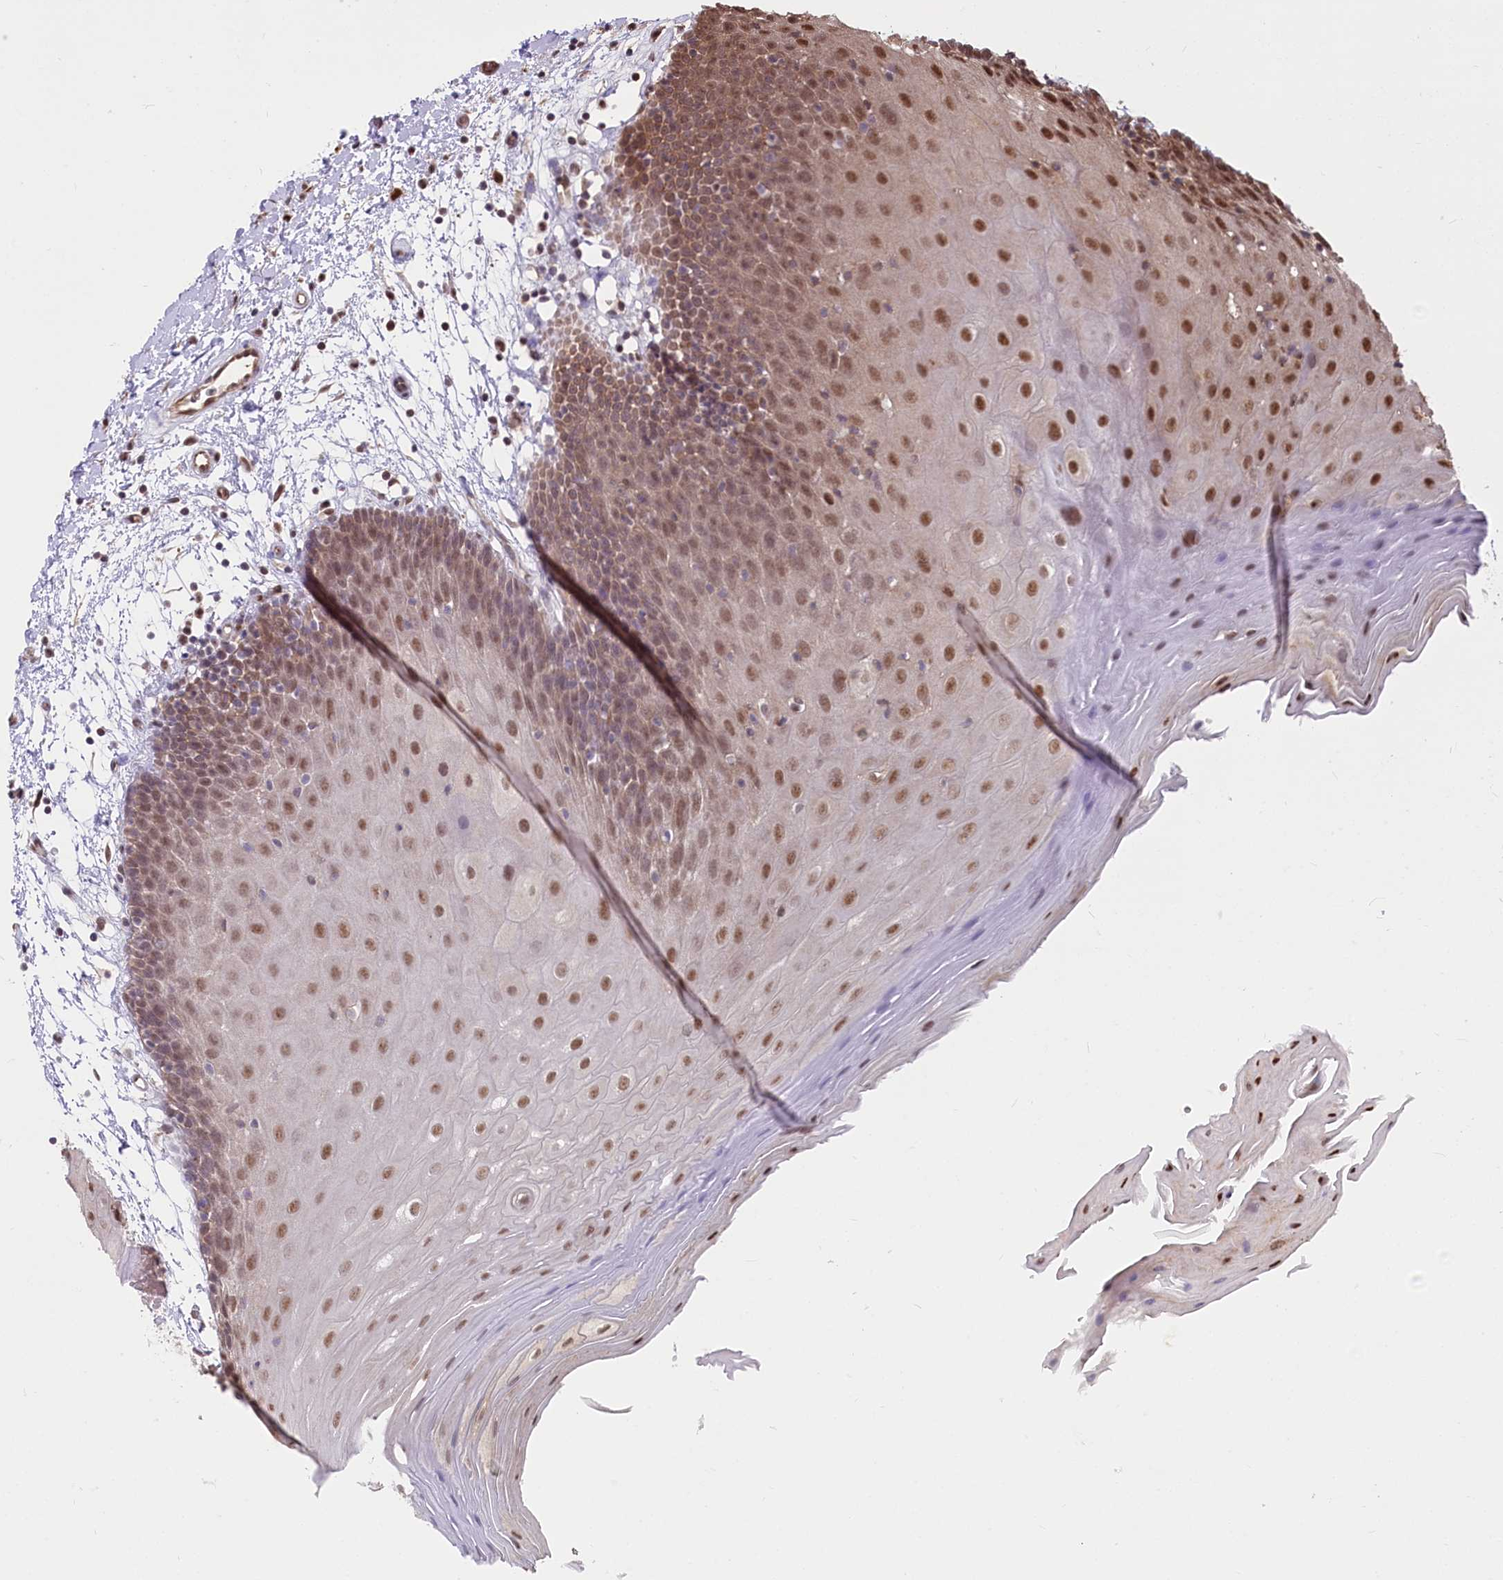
{"staining": {"intensity": "strong", "quantity": "25%-75%", "location": "nuclear"}, "tissue": "oral mucosa", "cell_type": "Squamous epithelial cells", "image_type": "normal", "snomed": [{"axis": "morphology", "description": "Normal tissue, NOS"}, {"axis": "topography", "description": "Skeletal muscle"}, {"axis": "topography", "description": "Oral tissue"}, {"axis": "topography", "description": "Salivary gland"}, {"axis": "topography", "description": "Peripheral nerve tissue"}], "caption": "A brown stain labels strong nuclear positivity of a protein in squamous epithelial cells of unremarkable human oral mucosa.", "gene": "PSMA1", "patient": {"sex": "male", "age": 54}}